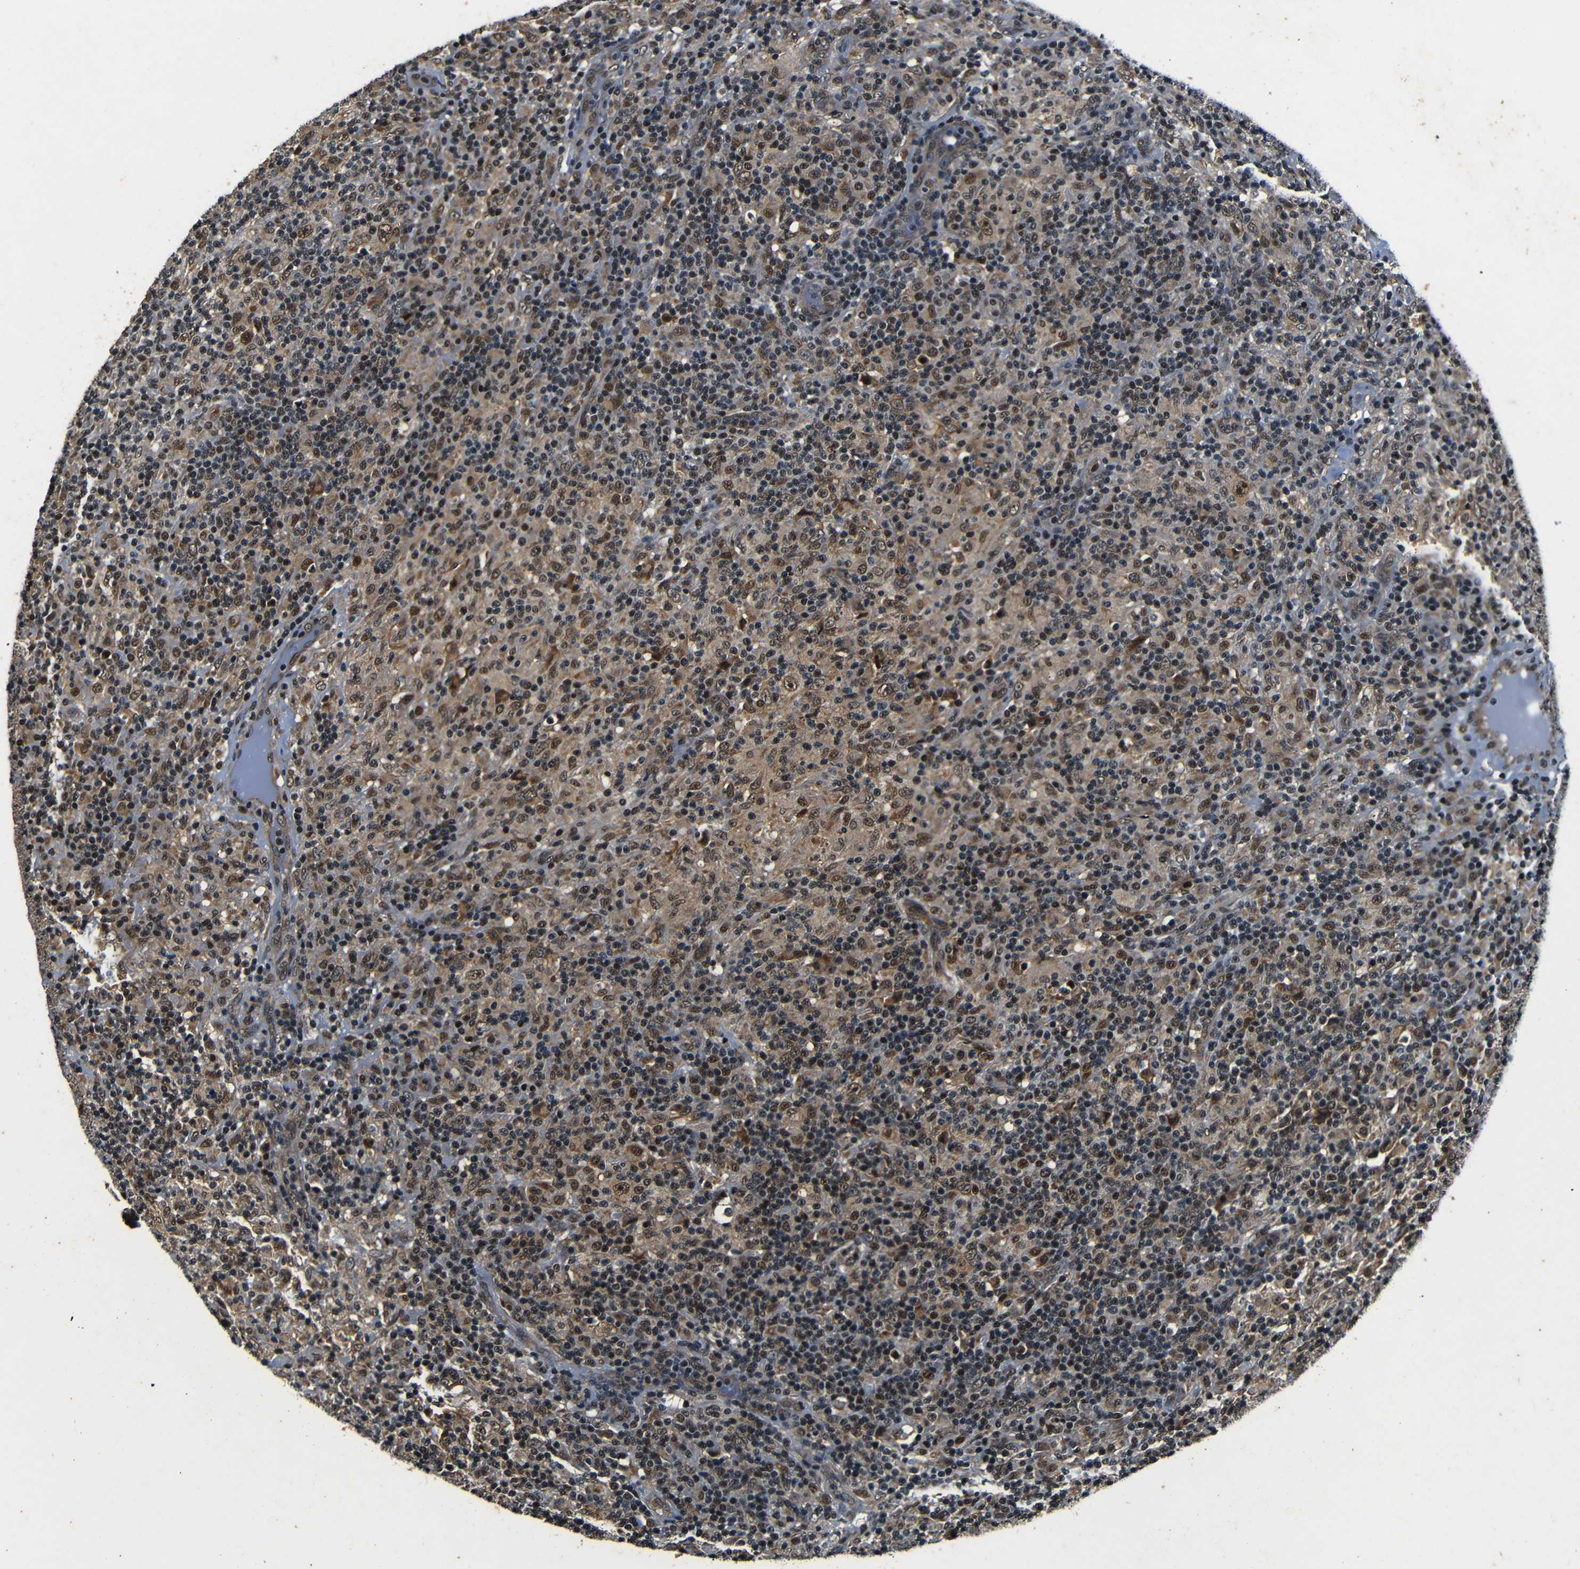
{"staining": {"intensity": "moderate", "quantity": ">75%", "location": "cytoplasmic/membranous,nuclear"}, "tissue": "lymphoma", "cell_type": "Tumor cells", "image_type": "cancer", "snomed": [{"axis": "morphology", "description": "Hodgkin's disease, NOS"}, {"axis": "topography", "description": "Lymph node"}], "caption": "This is an image of immunohistochemistry staining of lymphoma, which shows moderate expression in the cytoplasmic/membranous and nuclear of tumor cells.", "gene": "FOXD4", "patient": {"sex": "male", "age": 70}}